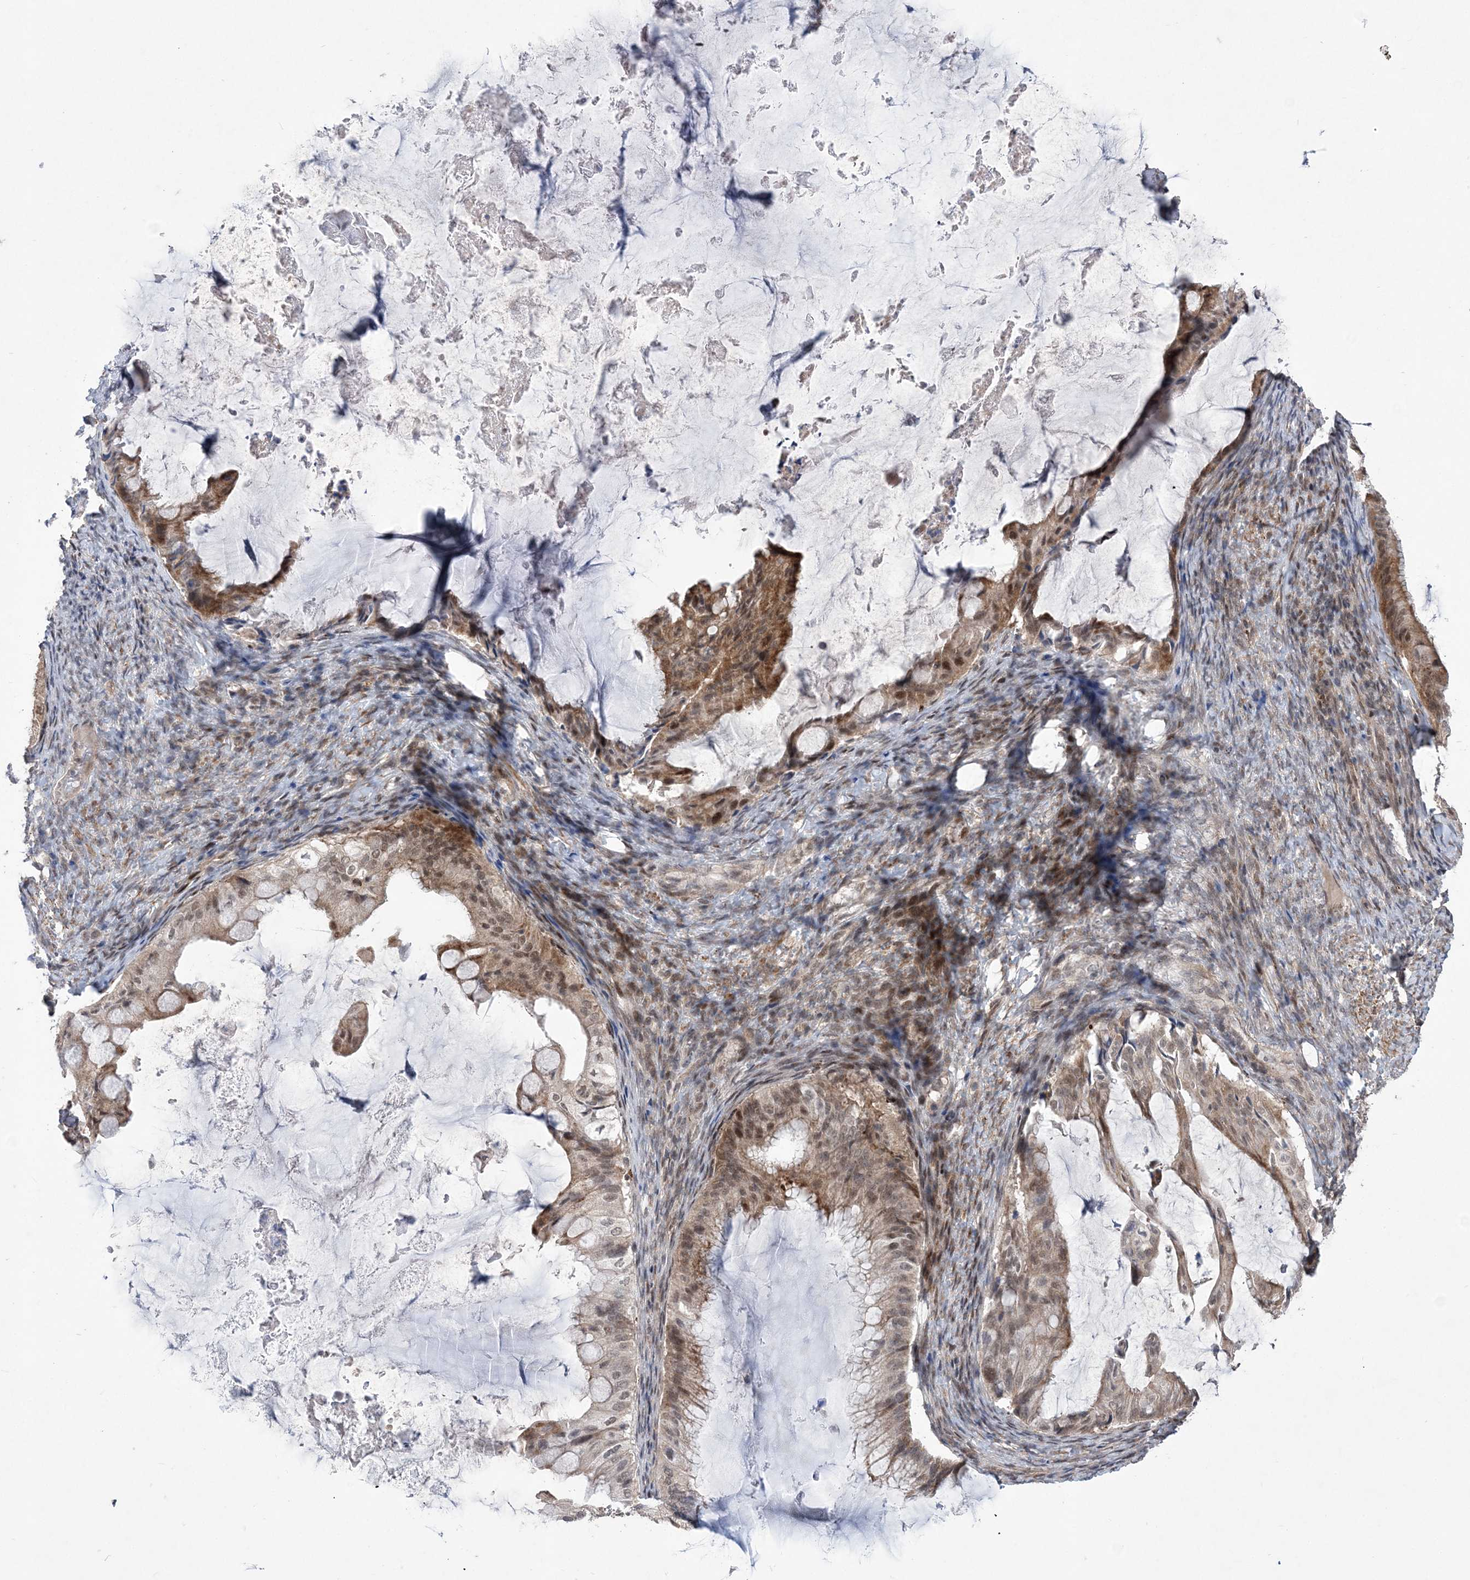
{"staining": {"intensity": "moderate", "quantity": ">75%", "location": "cytoplasmic/membranous,nuclear"}, "tissue": "ovarian cancer", "cell_type": "Tumor cells", "image_type": "cancer", "snomed": [{"axis": "morphology", "description": "Cystadenocarcinoma, mucinous, NOS"}, {"axis": "topography", "description": "Ovary"}], "caption": "Approximately >75% of tumor cells in human mucinous cystadenocarcinoma (ovarian) demonstrate moderate cytoplasmic/membranous and nuclear protein staining as visualized by brown immunohistochemical staining.", "gene": "BOD1L1", "patient": {"sex": "female", "age": 61}}